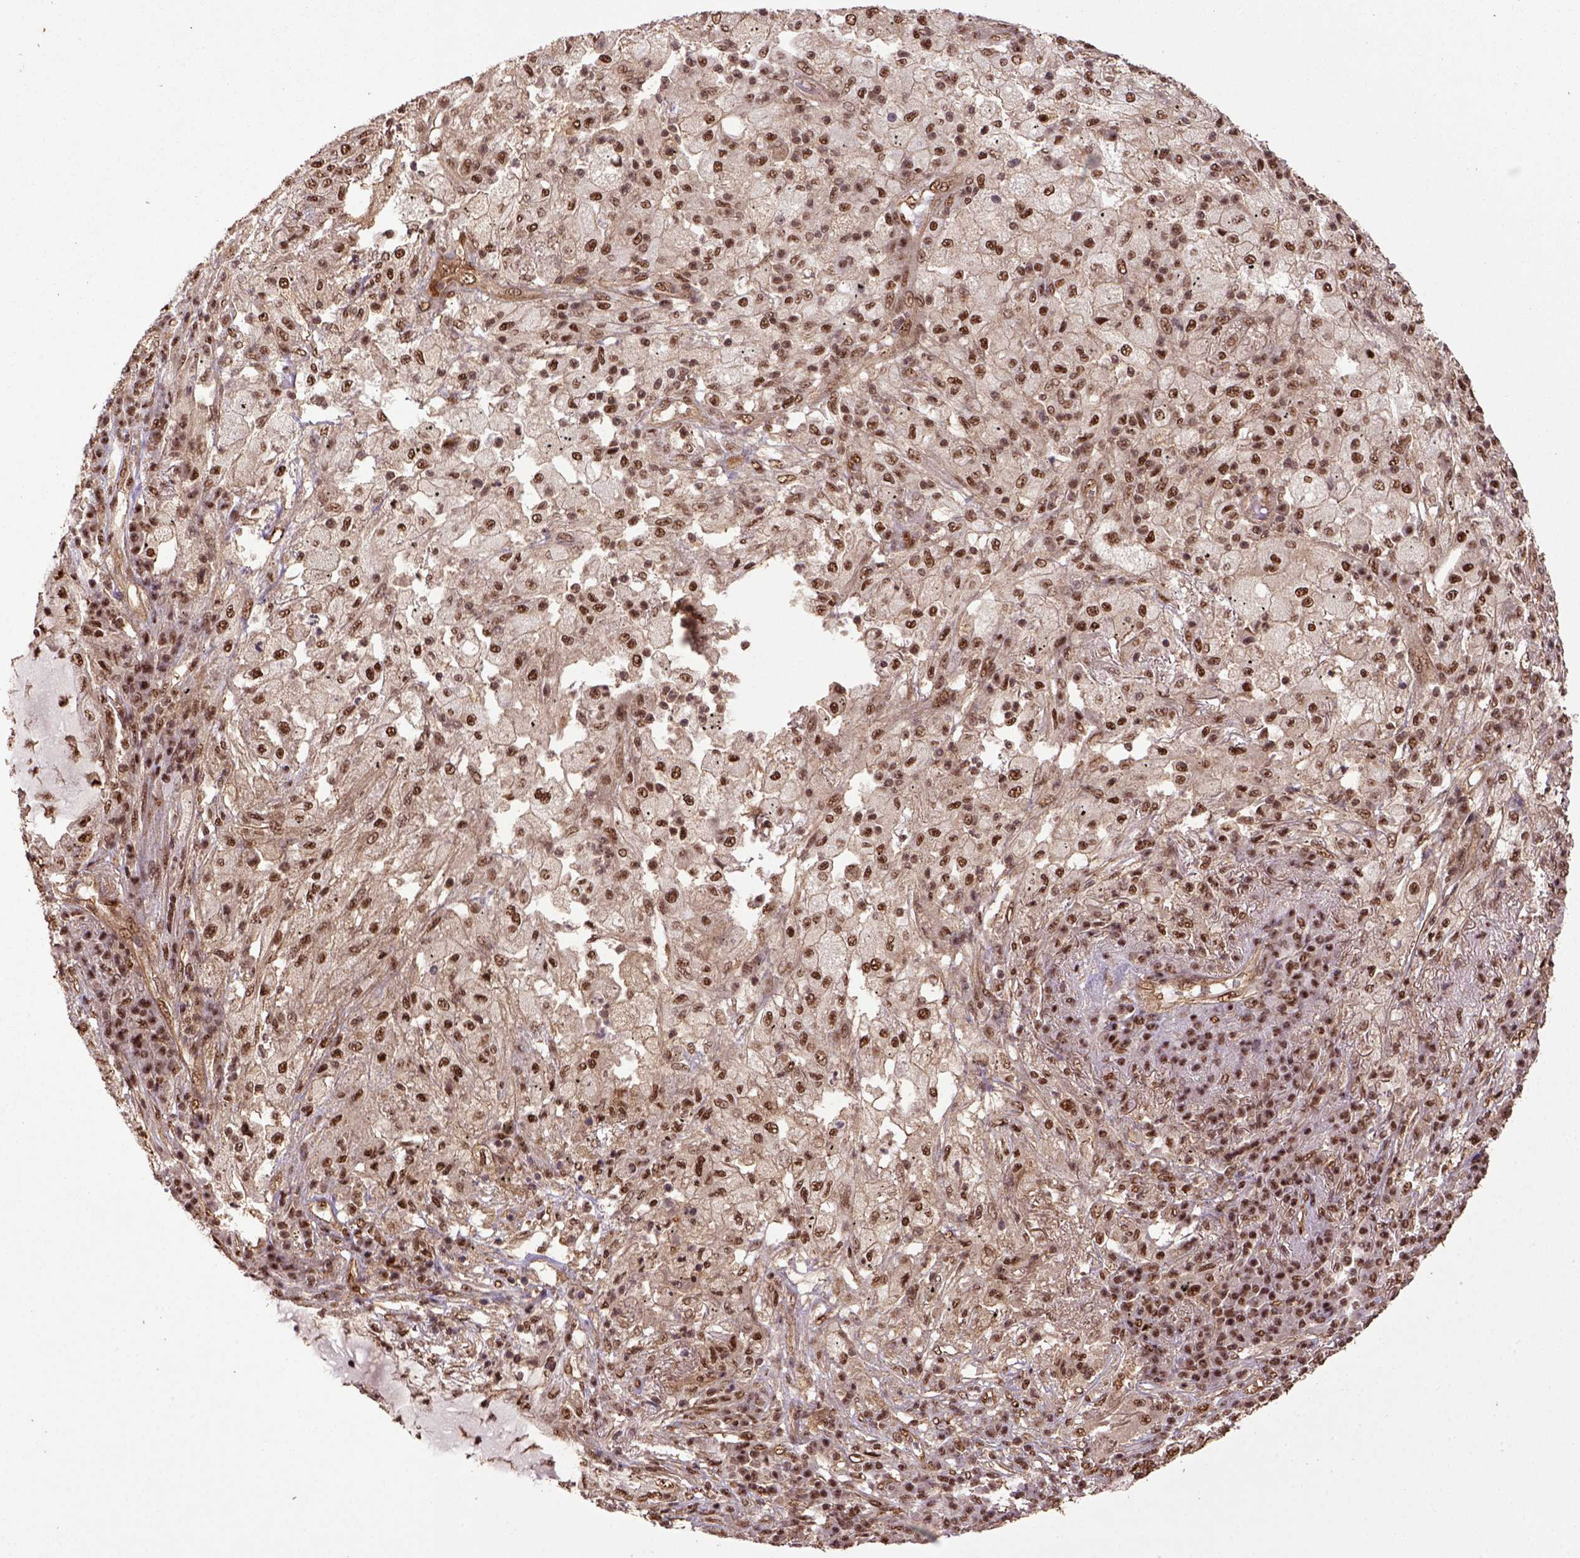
{"staining": {"intensity": "moderate", "quantity": ">75%", "location": "nuclear"}, "tissue": "lung cancer", "cell_type": "Tumor cells", "image_type": "cancer", "snomed": [{"axis": "morphology", "description": "Adenocarcinoma, NOS"}, {"axis": "topography", "description": "Lung"}], "caption": "Immunohistochemical staining of human lung adenocarcinoma shows medium levels of moderate nuclear protein staining in about >75% of tumor cells.", "gene": "PPIG", "patient": {"sex": "female", "age": 73}}